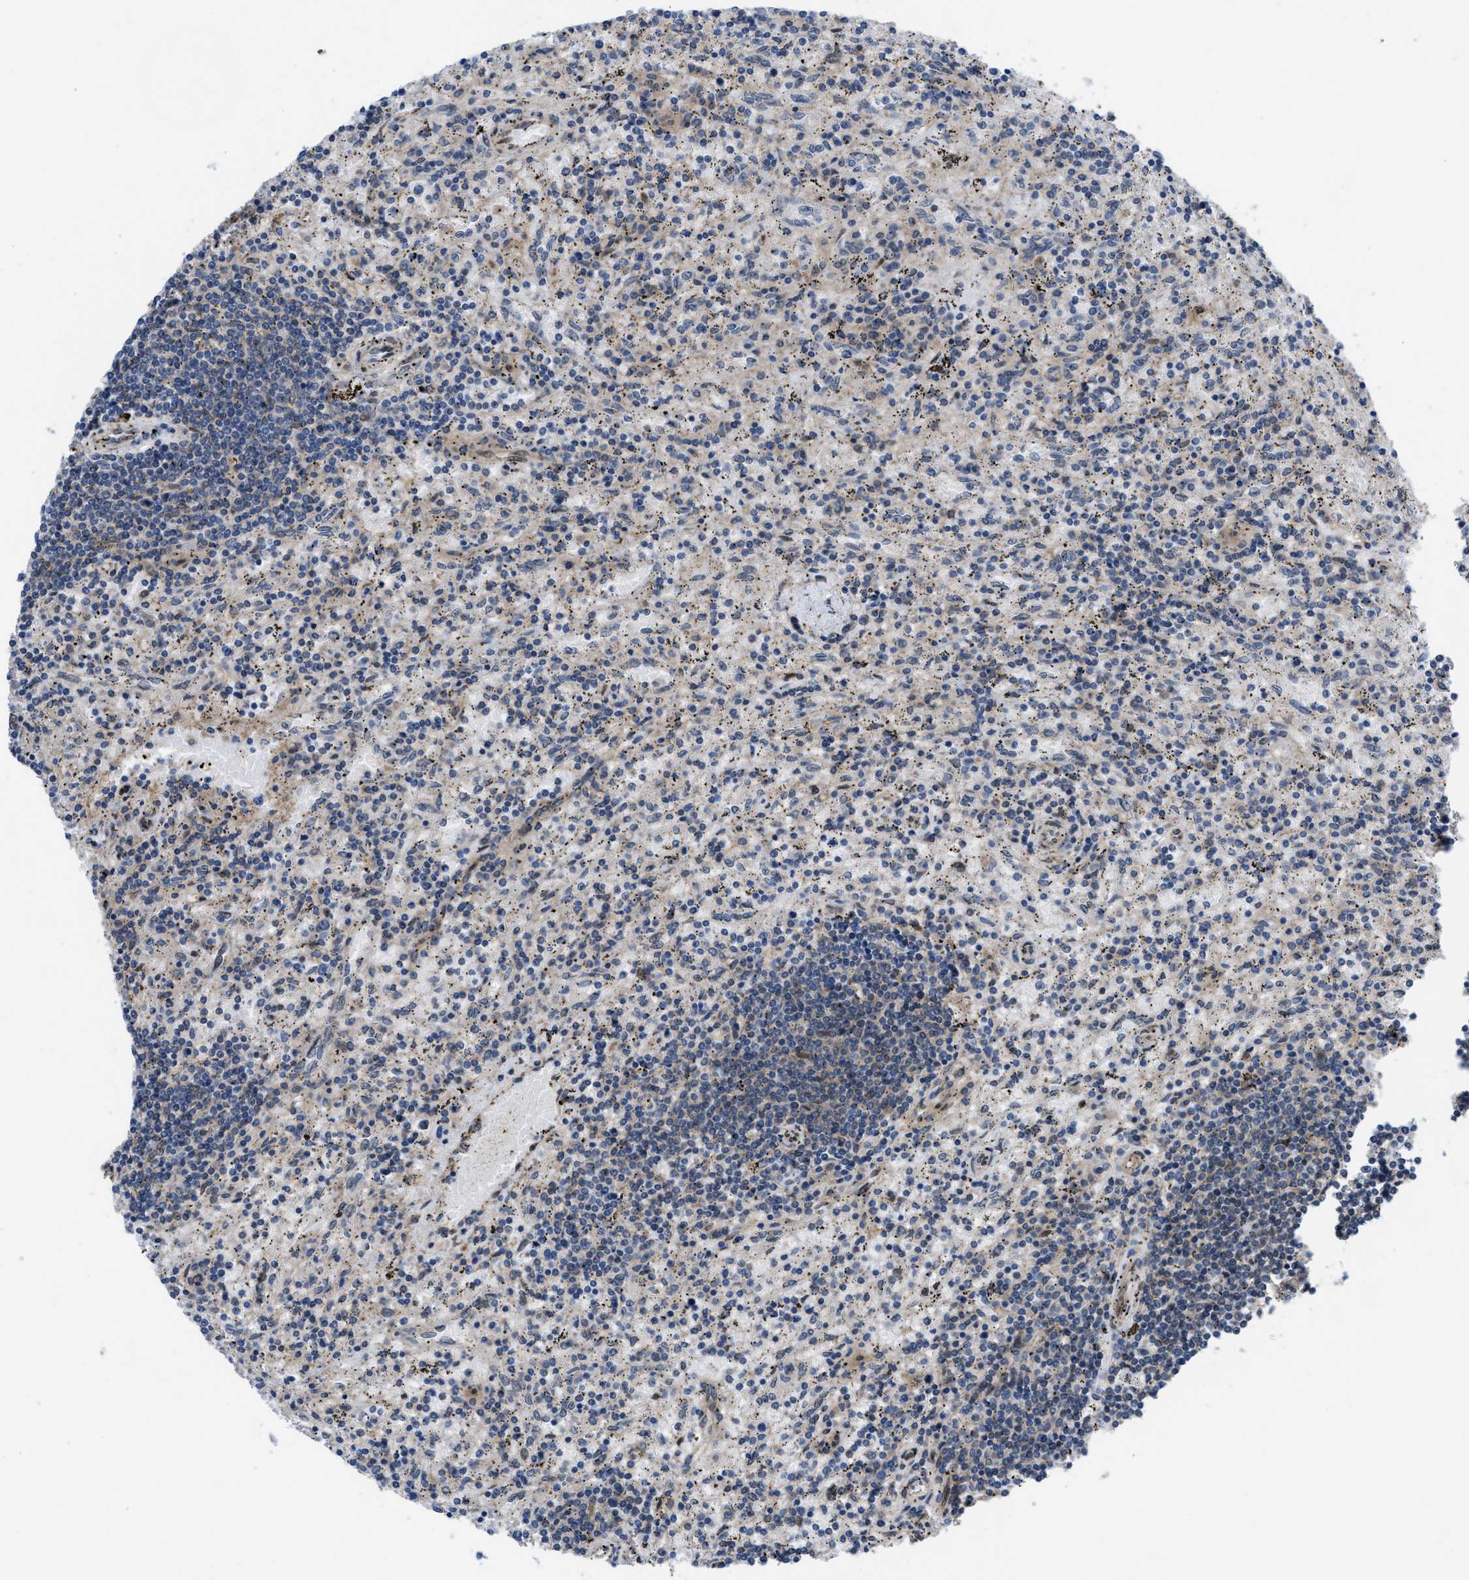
{"staining": {"intensity": "negative", "quantity": "none", "location": "none"}, "tissue": "lymphoma", "cell_type": "Tumor cells", "image_type": "cancer", "snomed": [{"axis": "morphology", "description": "Malignant lymphoma, non-Hodgkin's type, Low grade"}, {"axis": "topography", "description": "Spleen"}], "caption": "Protein analysis of low-grade malignant lymphoma, non-Hodgkin's type displays no significant staining in tumor cells. (DAB (3,3'-diaminobenzidine) immunohistochemistry visualized using brightfield microscopy, high magnification).", "gene": "MYO18A", "patient": {"sex": "male", "age": 76}}